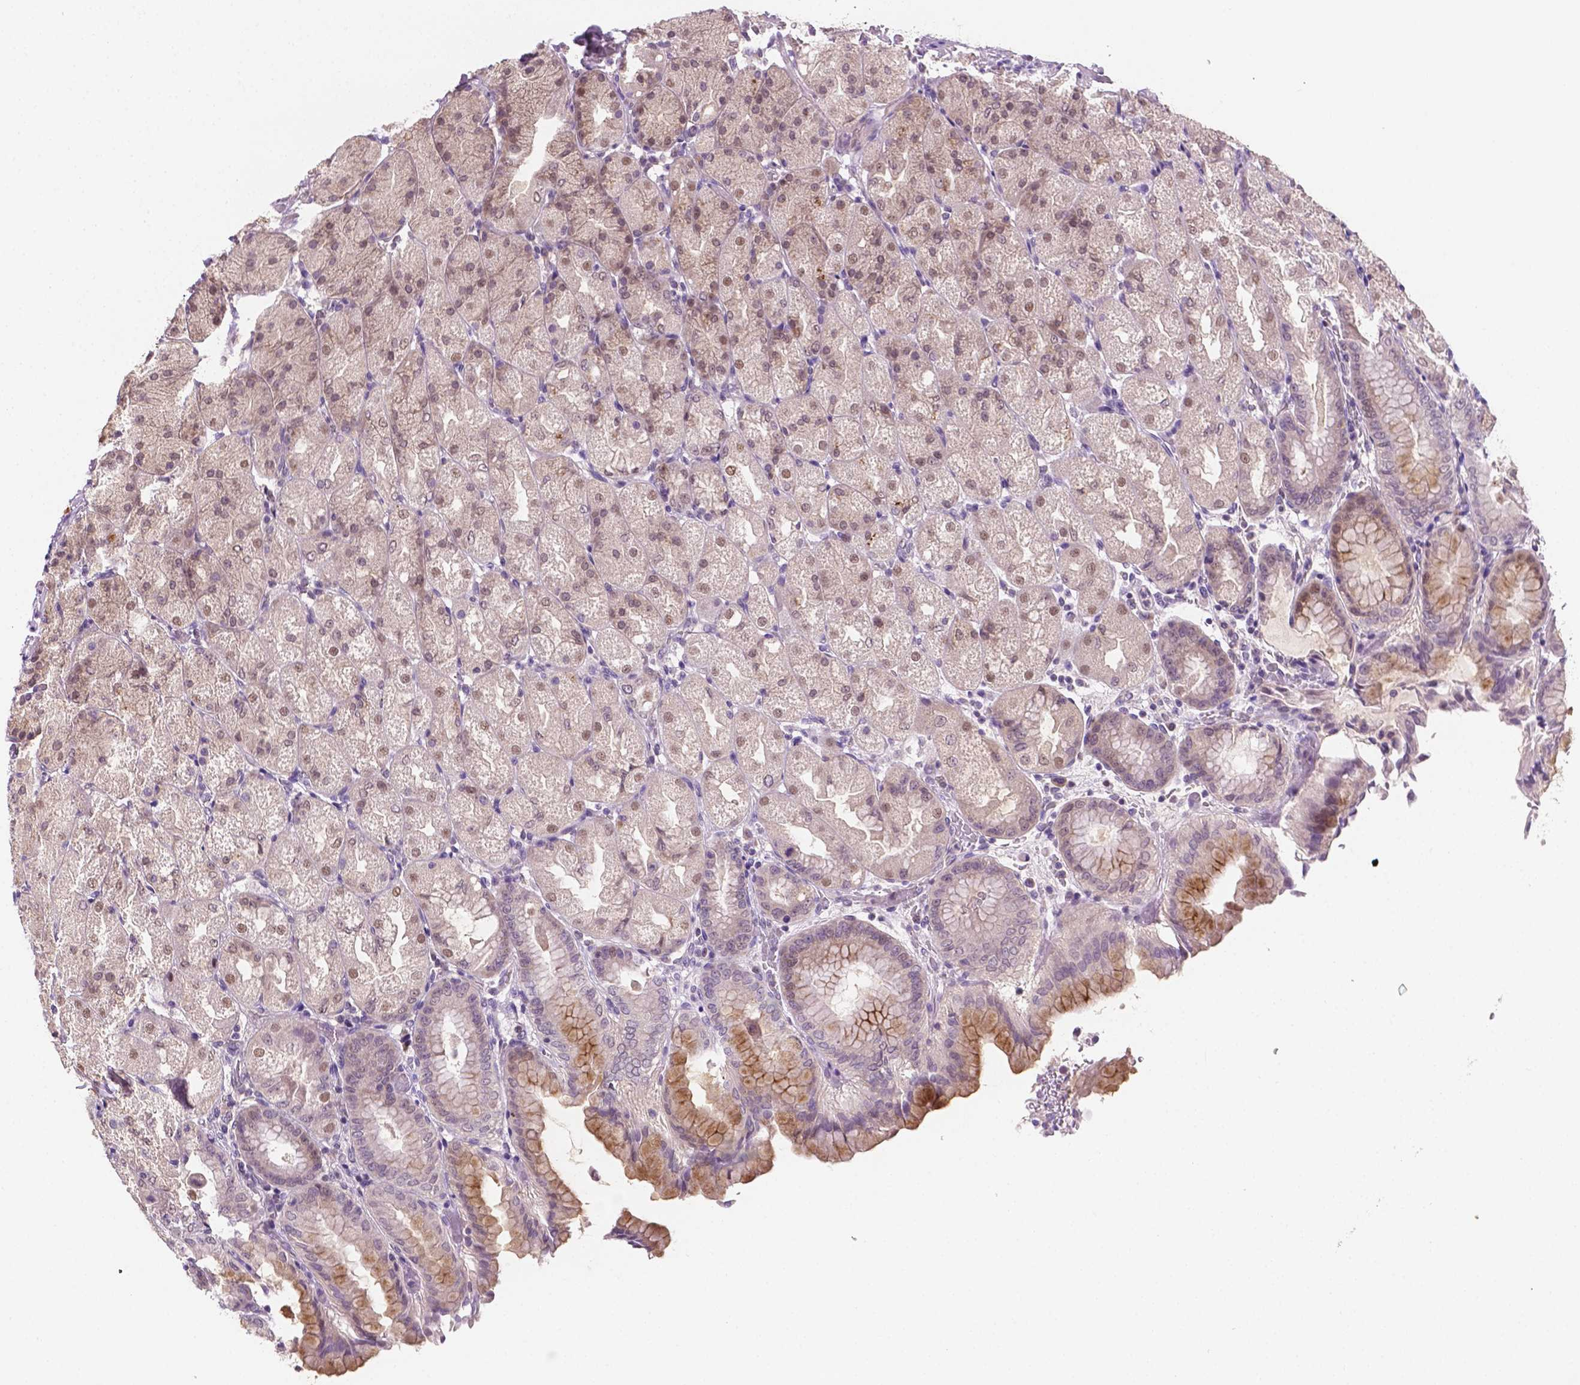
{"staining": {"intensity": "weak", "quantity": "25%-75%", "location": "cytoplasmic/membranous,nuclear"}, "tissue": "stomach", "cell_type": "Glandular cells", "image_type": "normal", "snomed": [{"axis": "morphology", "description": "Normal tissue, NOS"}, {"axis": "topography", "description": "Stomach, upper"}, {"axis": "topography", "description": "Stomach"}, {"axis": "topography", "description": "Stomach, lower"}], "caption": "Immunohistochemistry histopathology image of benign human stomach stained for a protein (brown), which exhibits low levels of weak cytoplasmic/membranous,nuclear expression in about 25%-75% of glandular cells.", "gene": "MROH6", "patient": {"sex": "male", "age": 62}}